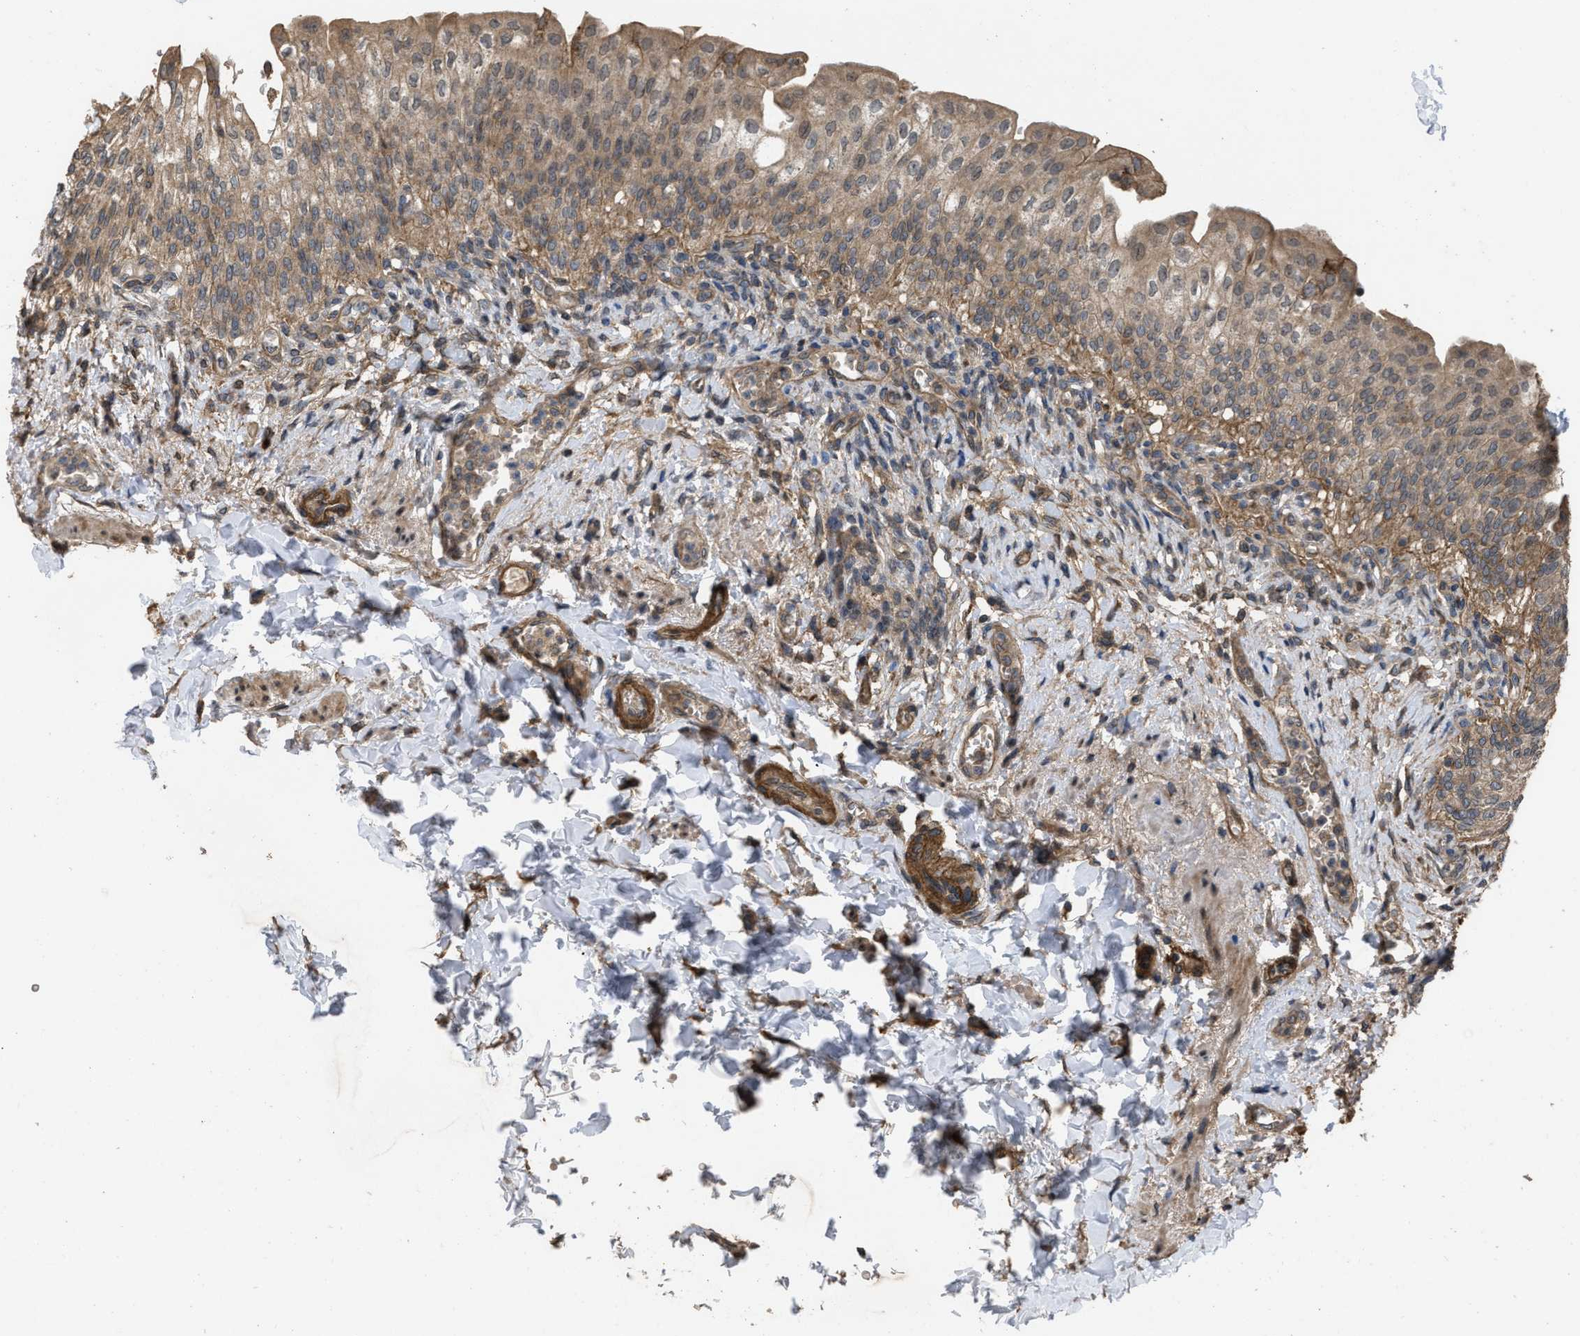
{"staining": {"intensity": "moderate", "quantity": ">75%", "location": "cytoplasmic/membranous"}, "tissue": "urinary bladder", "cell_type": "Urothelial cells", "image_type": "normal", "snomed": [{"axis": "morphology", "description": "Normal tissue, NOS"}, {"axis": "topography", "description": "Urinary bladder"}], "caption": "High-power microscopy captured an immunohistochemistry (IHC) micrograph of normal urinary bladder, revealing moderate cytoplasmic/membranous expression in about >75% of urothelial cells.", "gene": "UTRN", "patient": {"sex": "female", "age": 60}}